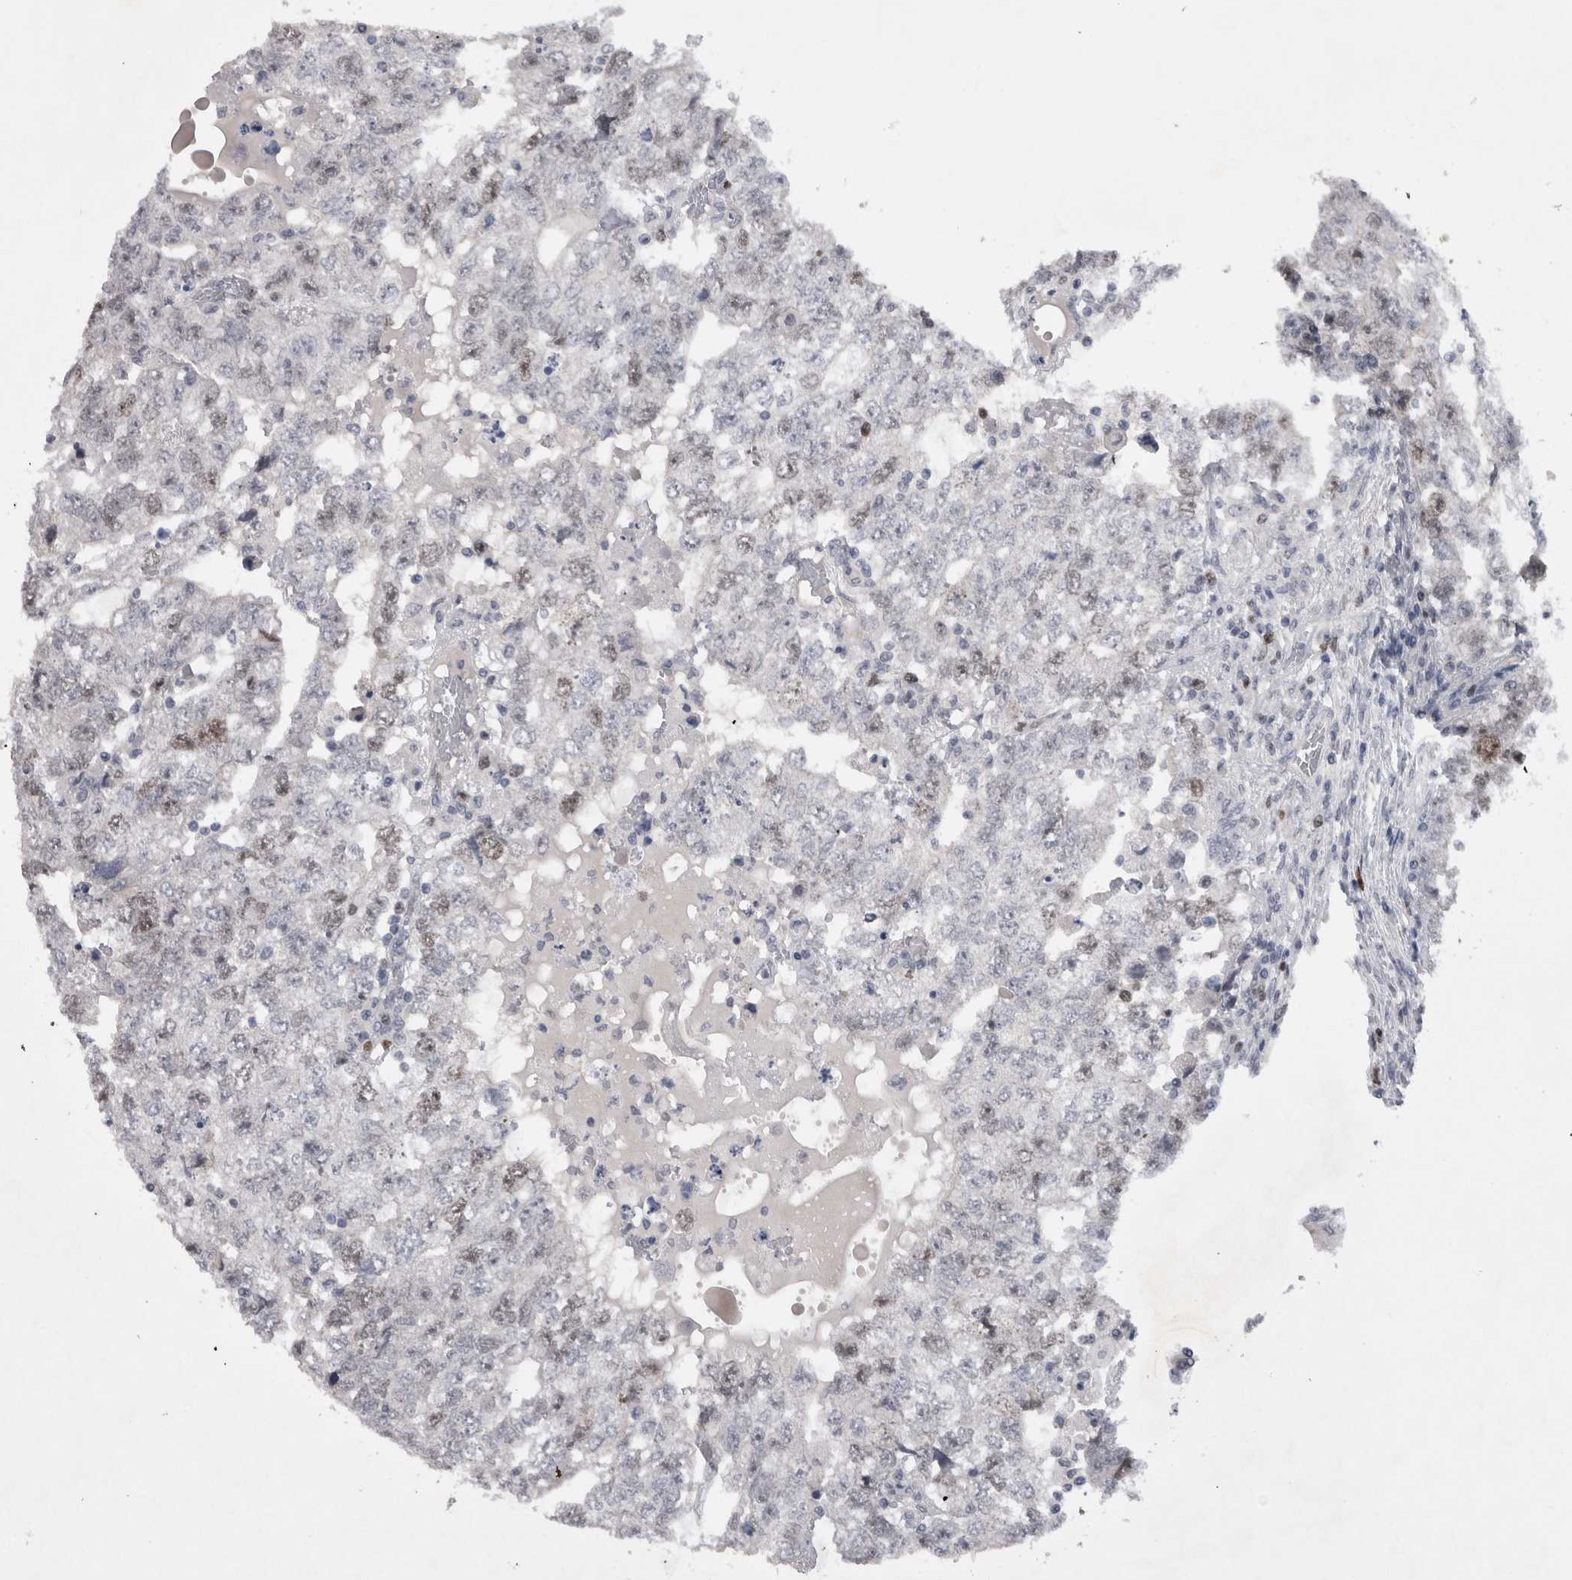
{"staining": {"intensity": "weak", "quantity": "25%-75%", "location": "nuclear"}, "tissue": "testis cancer", "cell_type": "Tumor cells", "image_type": "cancer", "snomed": [{"axis": "morphology", "description": "Carcinoma, Embryonal, NOS"}, {"axis": "topography", "description": "Testis"}], "caption": "Immunohistochemistry (IHC) histopathology image of neoplastic tissue: human testis embryonal carcinoma stained using immunohistochemistry displays low levels of weak protein expression localized specifically in the nuclear of tumor cells, appearing as a nuclear brown color.", "gene": "KIF18B", "patient": {"sex": "male", "age": 36}}